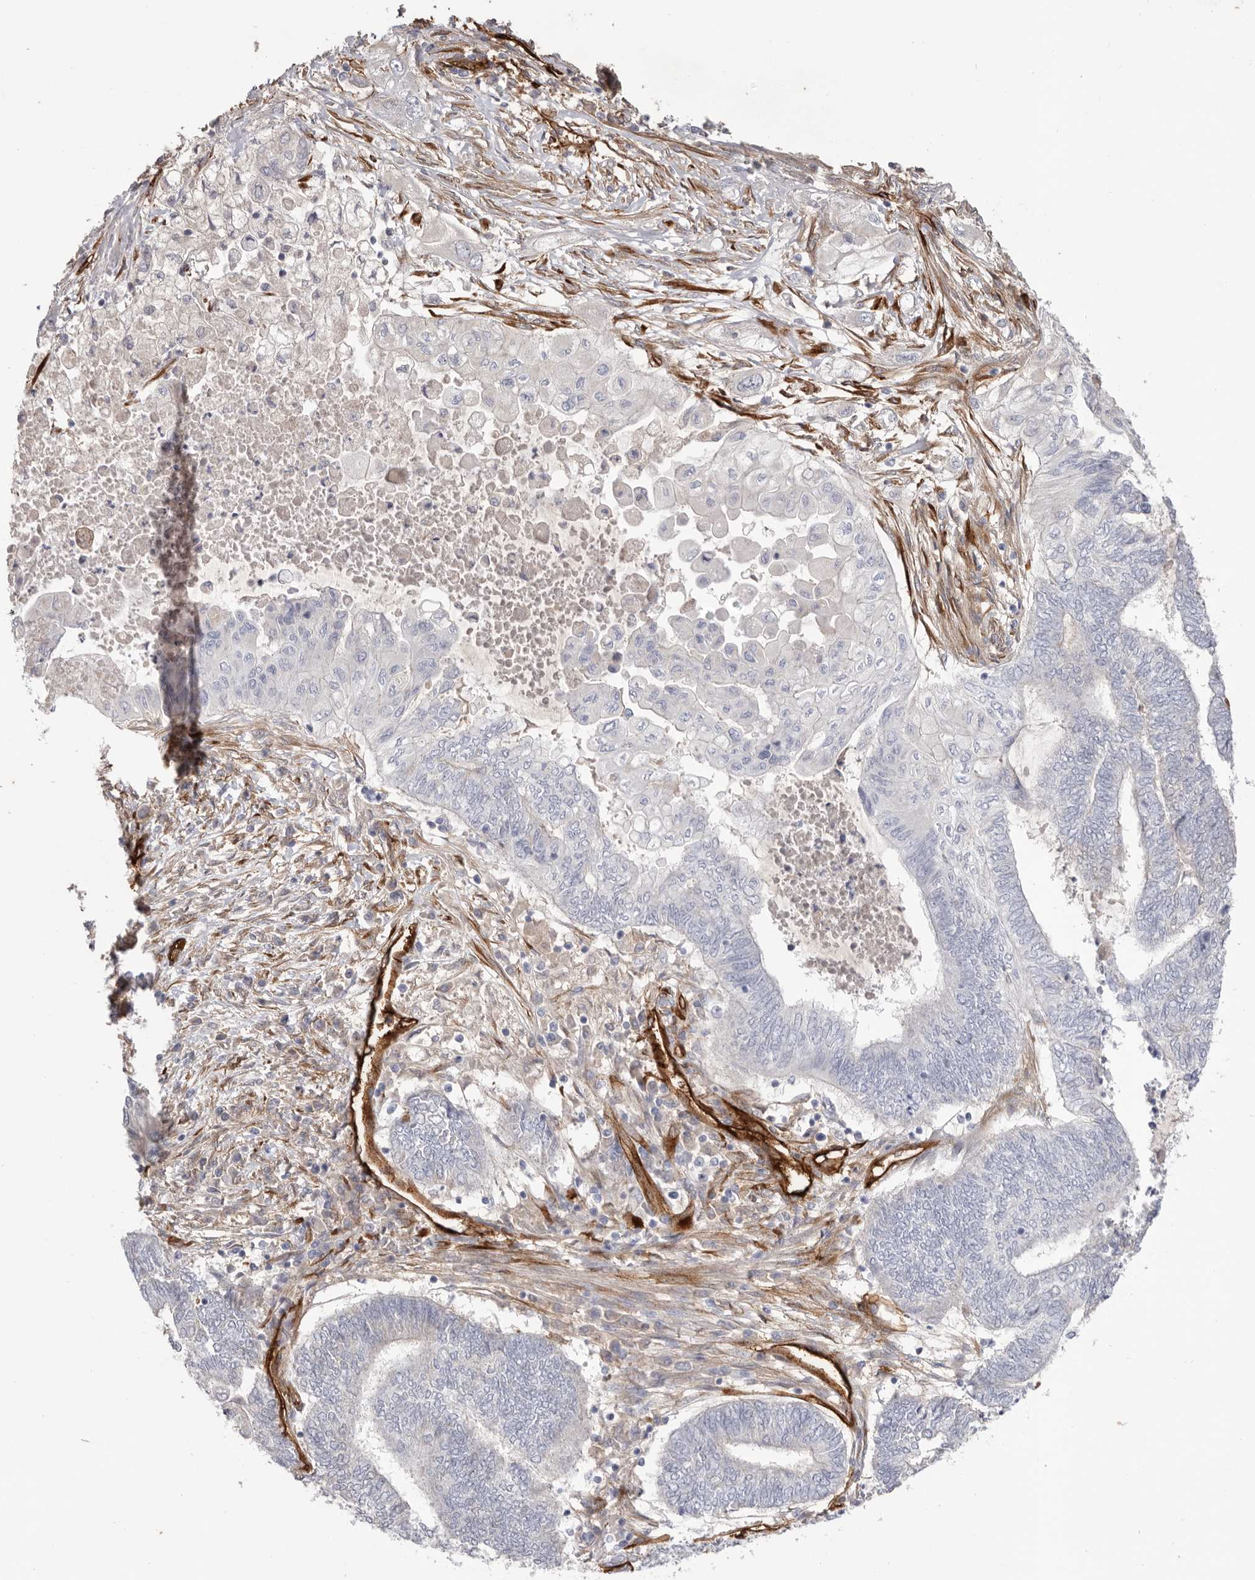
{"staining": {"intensity": "negative", "quantity": "none", "location": "none"}, "tissue": "endometrial cancer", "cell_type": "Tumor cells", "image_type": "cancer", "snomed": [{"axis": "morphology", "description": "Adenocarcinoma, NOS"}, {"axis": "topography", "description": "Uterus"}, {"axis": "topography", "description": "Endometrium"}], "caption": "This image is of endometrial cancer (adenocarcinoma) stained with immunohistochemistry to label a protein in brown with the nuclei are counter-stained blue. There is no expression in tumor cells.", "gene": "LRRC66", "patient": {"sex": "female", "age": 70}}